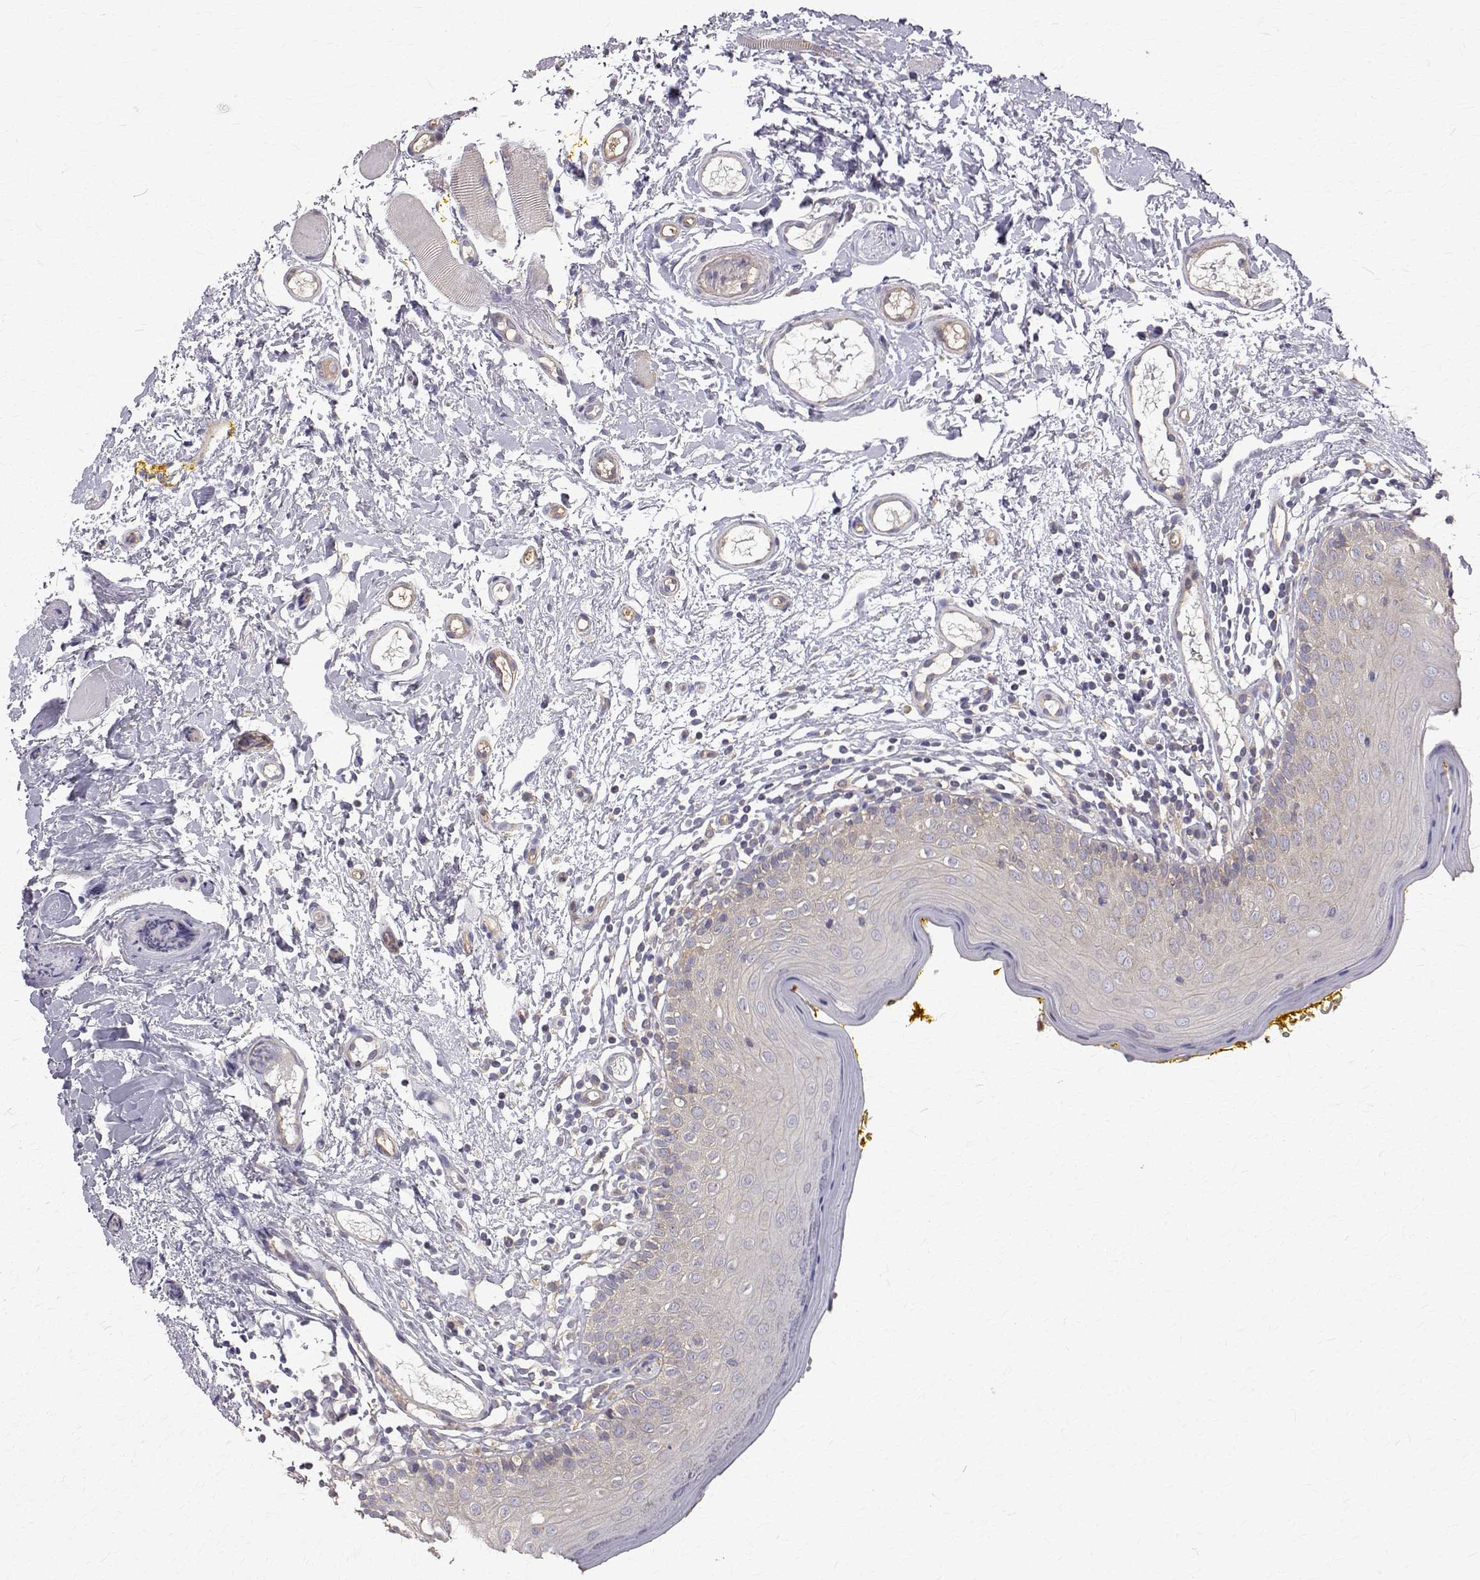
{"staining": {"intensity": "weak", "quantity": "<25%", "location": "cytoplasmic/membranous"}, "tissue": "oral mucosa", "cell_type": "Squamous epithelial cells", "image_type": "normal", "snomed": [{"axis": "morphology", "description": "Normal tissue, NOS"}, {"axis": "topography", "description": "Oral tissue"}, {"axis": "topography", "description": "Tounge, NOS"}], "caption": "The micrograph reveals no significant positivity in squamous epithelial cells of oral mucosa. (DAB (3,3'-diaminobenzidine) IHC visualized using brightfield microscopy, high magnification).", "gene": "FARSB", "patient": {"sex": "female", "age": 58}}